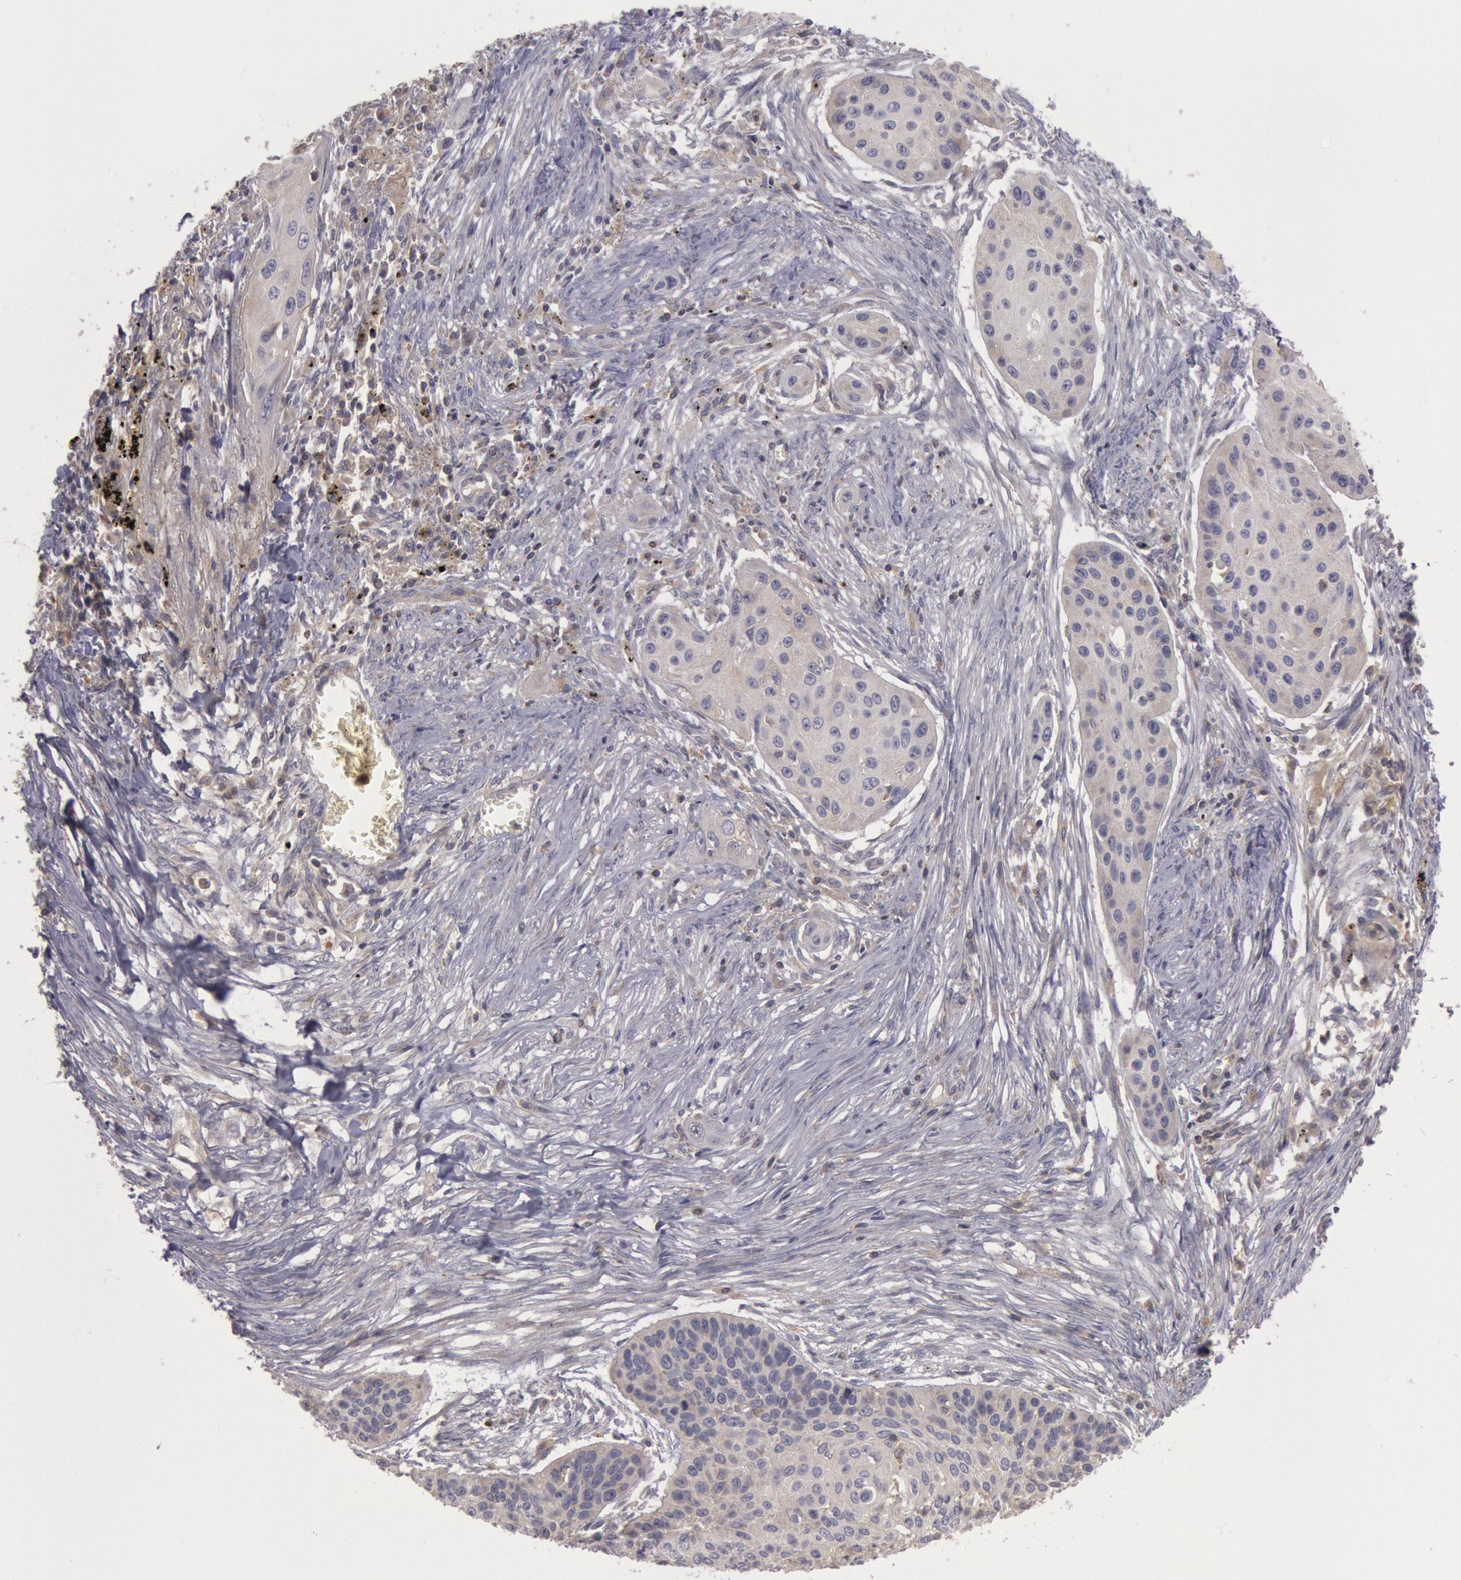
{"staining": {"intensity": "negative", "quantity": "none", "location": "none"}, "tissue": "lung cancer", "cell_type": "Tumor cells", "image_type": "cancer", "snomed": [{"axis": "morphology", "description": "Squamous cell carcinoma, NOS"}, {"axis": "topography", "description": "Lung"}], "caption": "Immunohistochemistry of squamous cell carcinoma (lung) reveals no staining in tumor cells. (DAB (3,3'-diaminobenzidine) immunohistochemistry with hematoxylin counter stain).", "gene": "PIK3R1", "patient": {"sex": "male", "age": 71}}